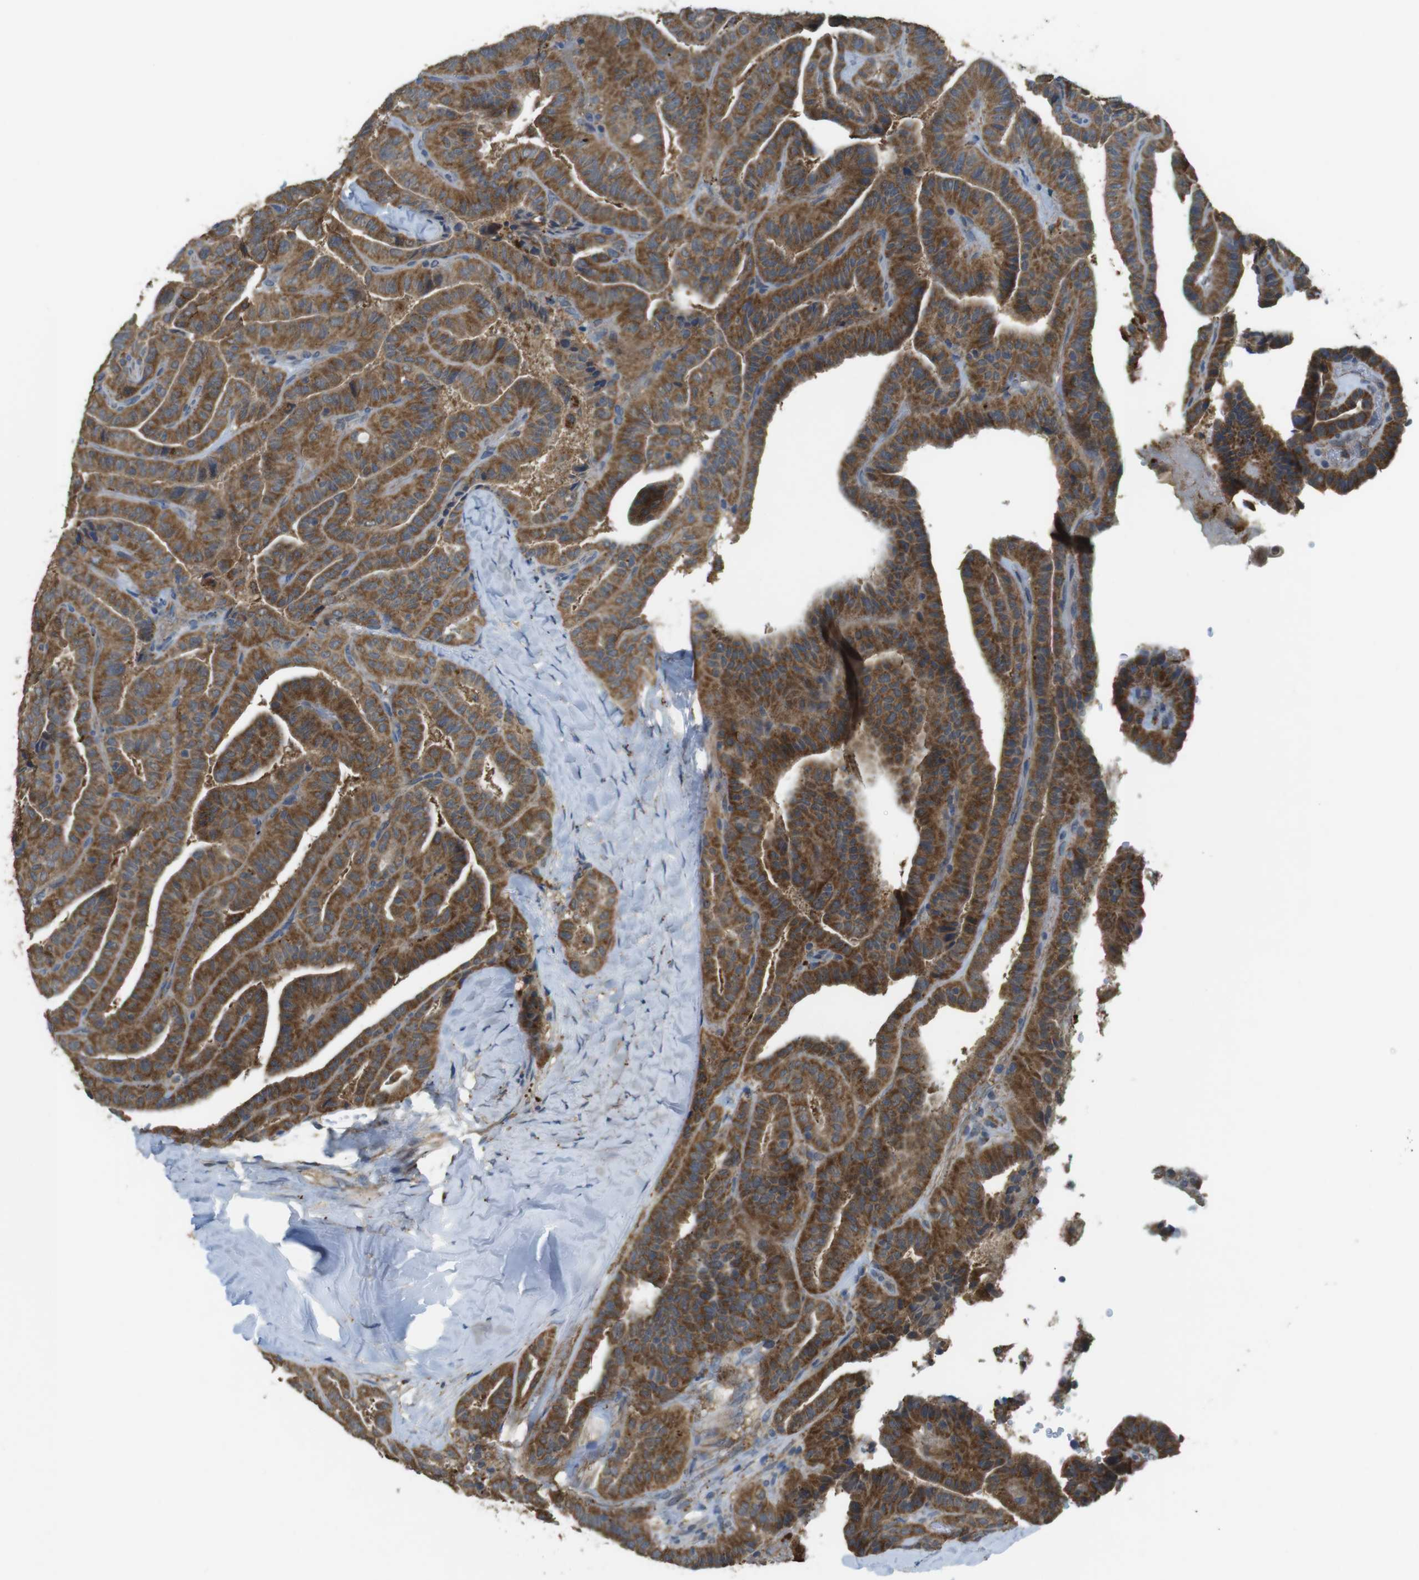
{"staining": {"intensity": "strong", "quantity": ">75%", "location": "cytoplasmic/membranous"}, "tissue": "thyroid cancer", "cell_type": "Tumor cells", "image_type": "cancer", "snomed": [{"axis": "morphology", "description": "Papillary adenocarcinoma, NOS"}, {"axis": "topography", "description": "Thyroid gland"}], "caption": "IHC (DAB (3,3'-diaminobenzidine)) staining of thyroid cancer (papillary adenocarcinoma) exhibits strong cytoplasmic/membranous protein expression in approximately >75% of tumor cells.", "gene": "BRI3BP", "patient": {"sex": "male", "age": 77}}